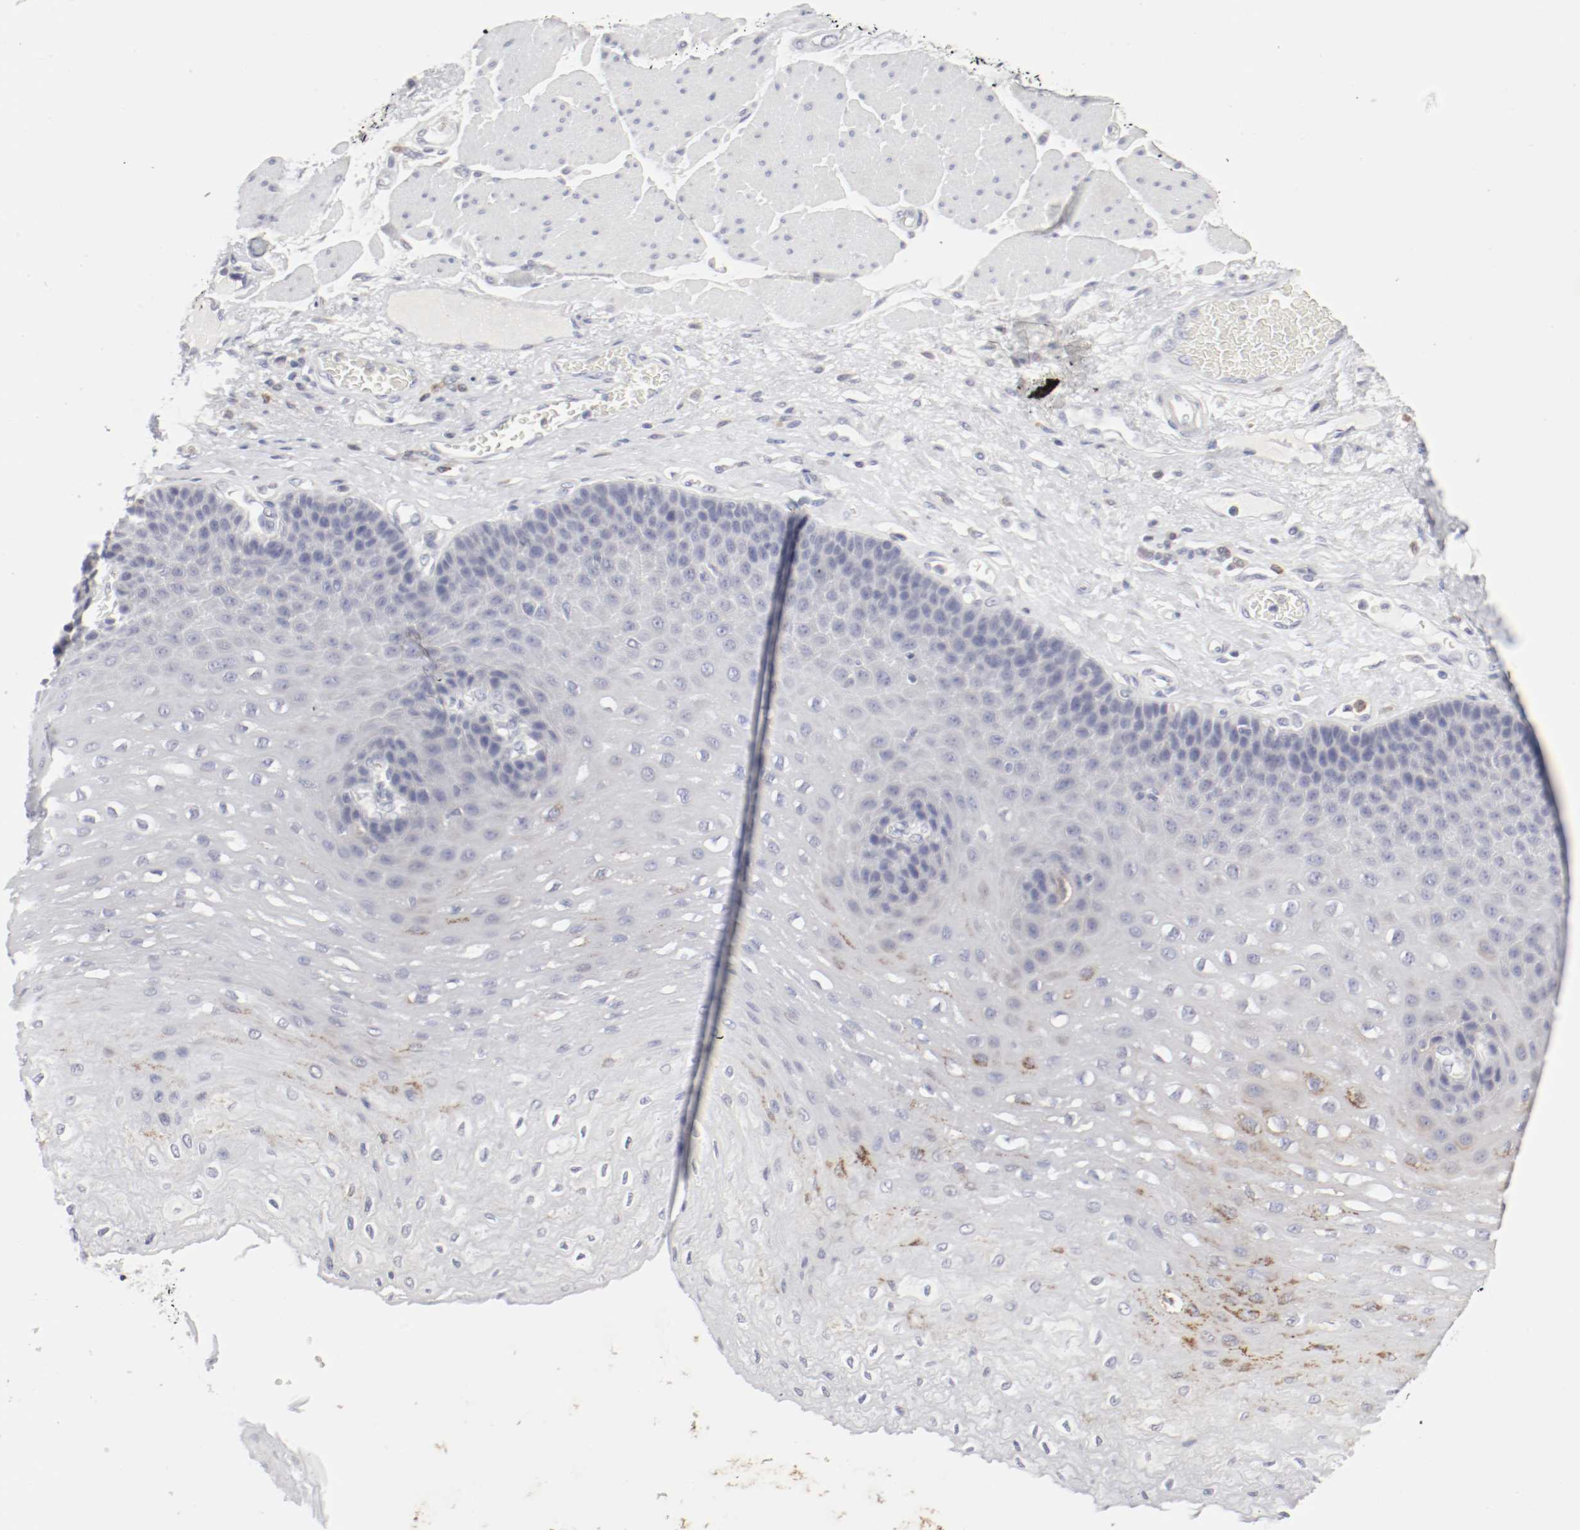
{"staining": {"intensity": "weak", "quantity": "<25%", "location": "cytoplasmic/membranous"}, "tissue": "esophagus", "cell_type": "Squamous epithelial cells", "image_type": "normal", "snomed": [{"axis": "morphology", "description": "Normal tissue, NOS"}, {"axis": "topography", "description": "Esophagus"}], "caption": "Photomicrograph shows no protein expression in squamous epithelial cells of benign esophagus. Nuclei are stained in blue.", "gene": "ITGAX", "patient": {"sex": "female", "age": 72}}